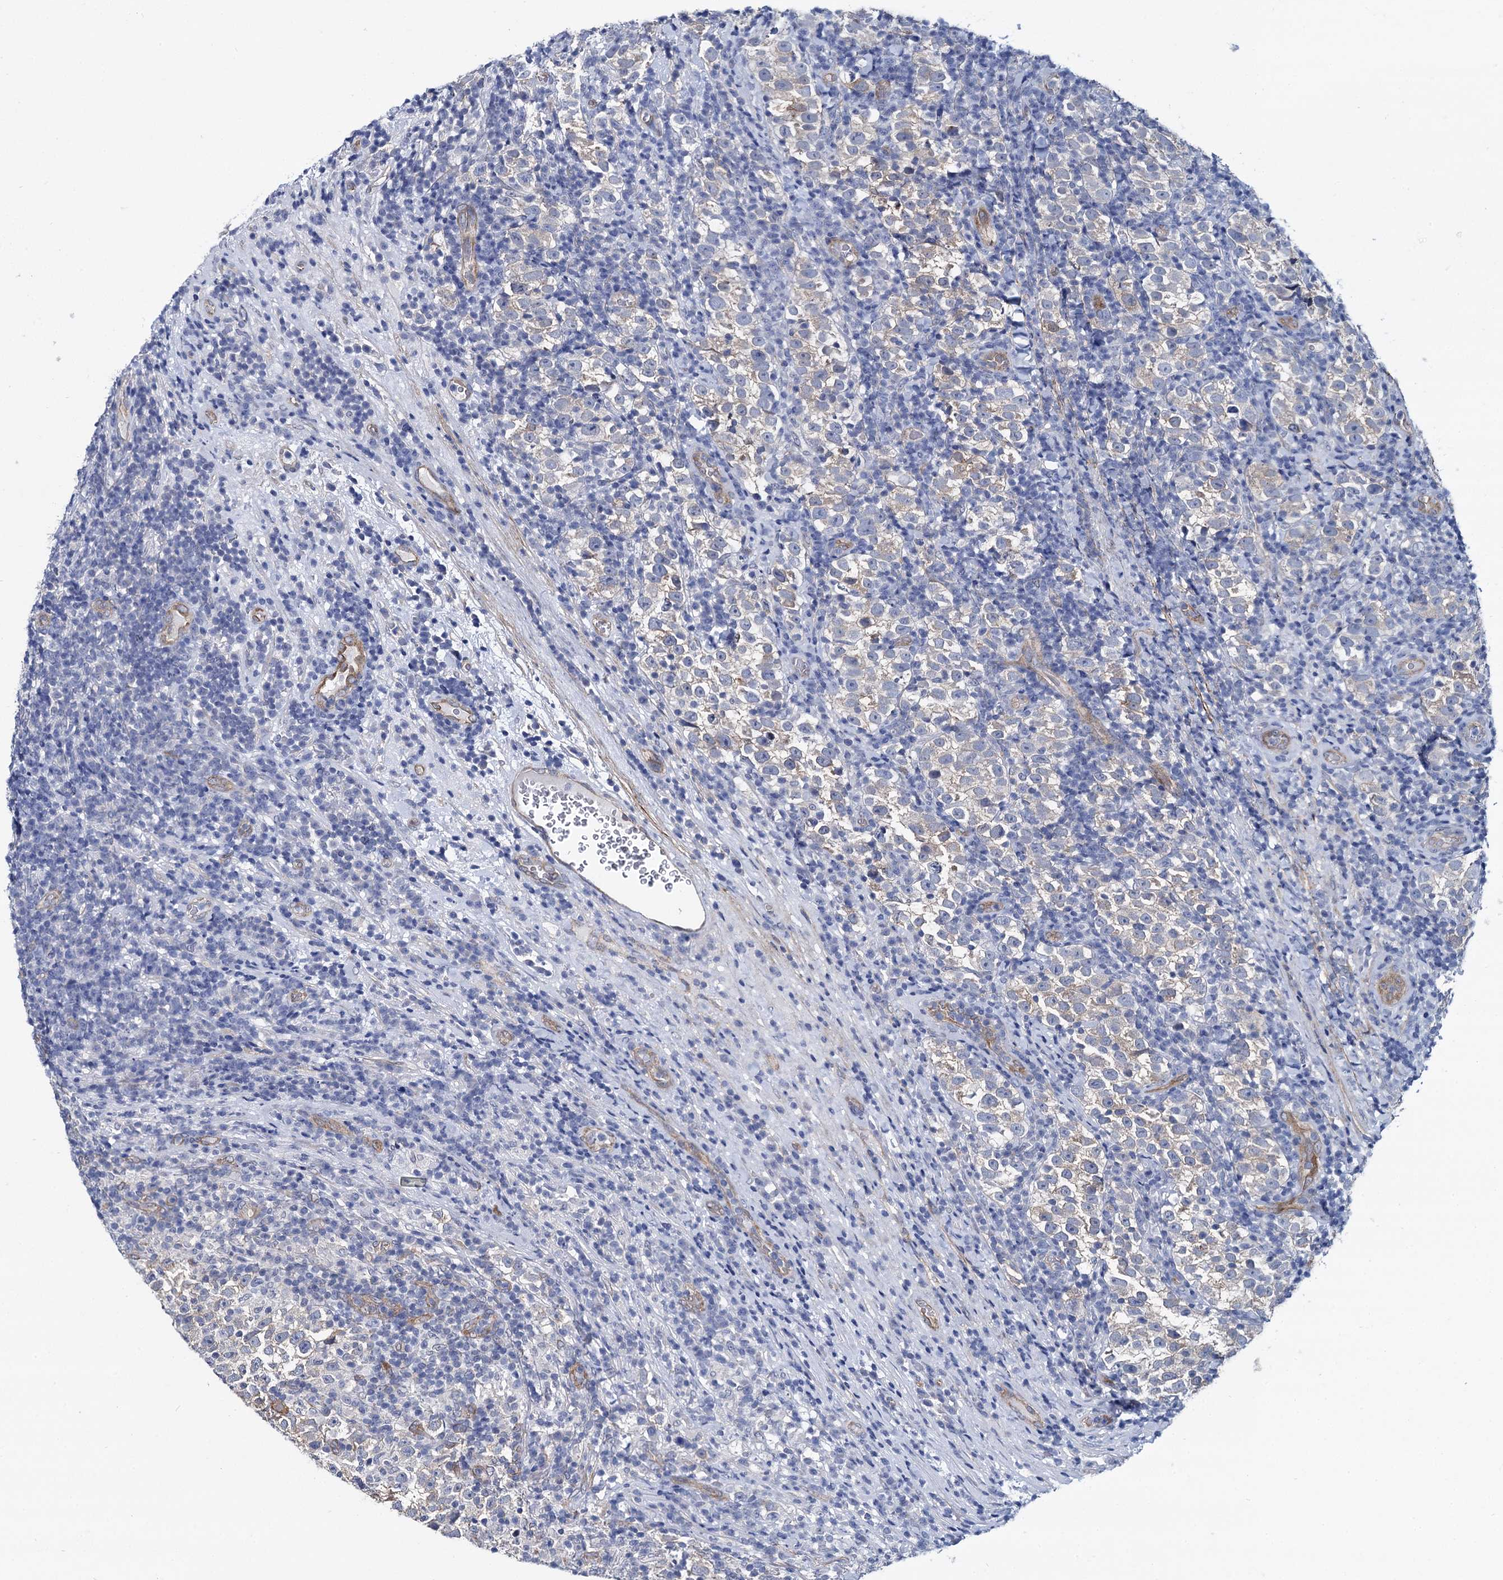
{"staining": {"intensity": "negative", "quantity": "none", "location": "none"}, "tissue": "testis cancer", "cell_type": "Tumor cells", "image_type": "cancer", "snomed": [{"axis": "morphology", "description": "Normal tissue, NOS"}, {"axis": "morphology", "description": "Seminoma, NOS"}, {"axis": "topography", "description": "Testis"}], "caption": "This image is of testis cancer (seminoma) stained with immunohistochemistry to label a protein in brown with the nuclei are counter-stained blue. There is no positivity in tumor cells.", "gene": "STXBP1", "patient": {"sex": "male", "age": 43}}